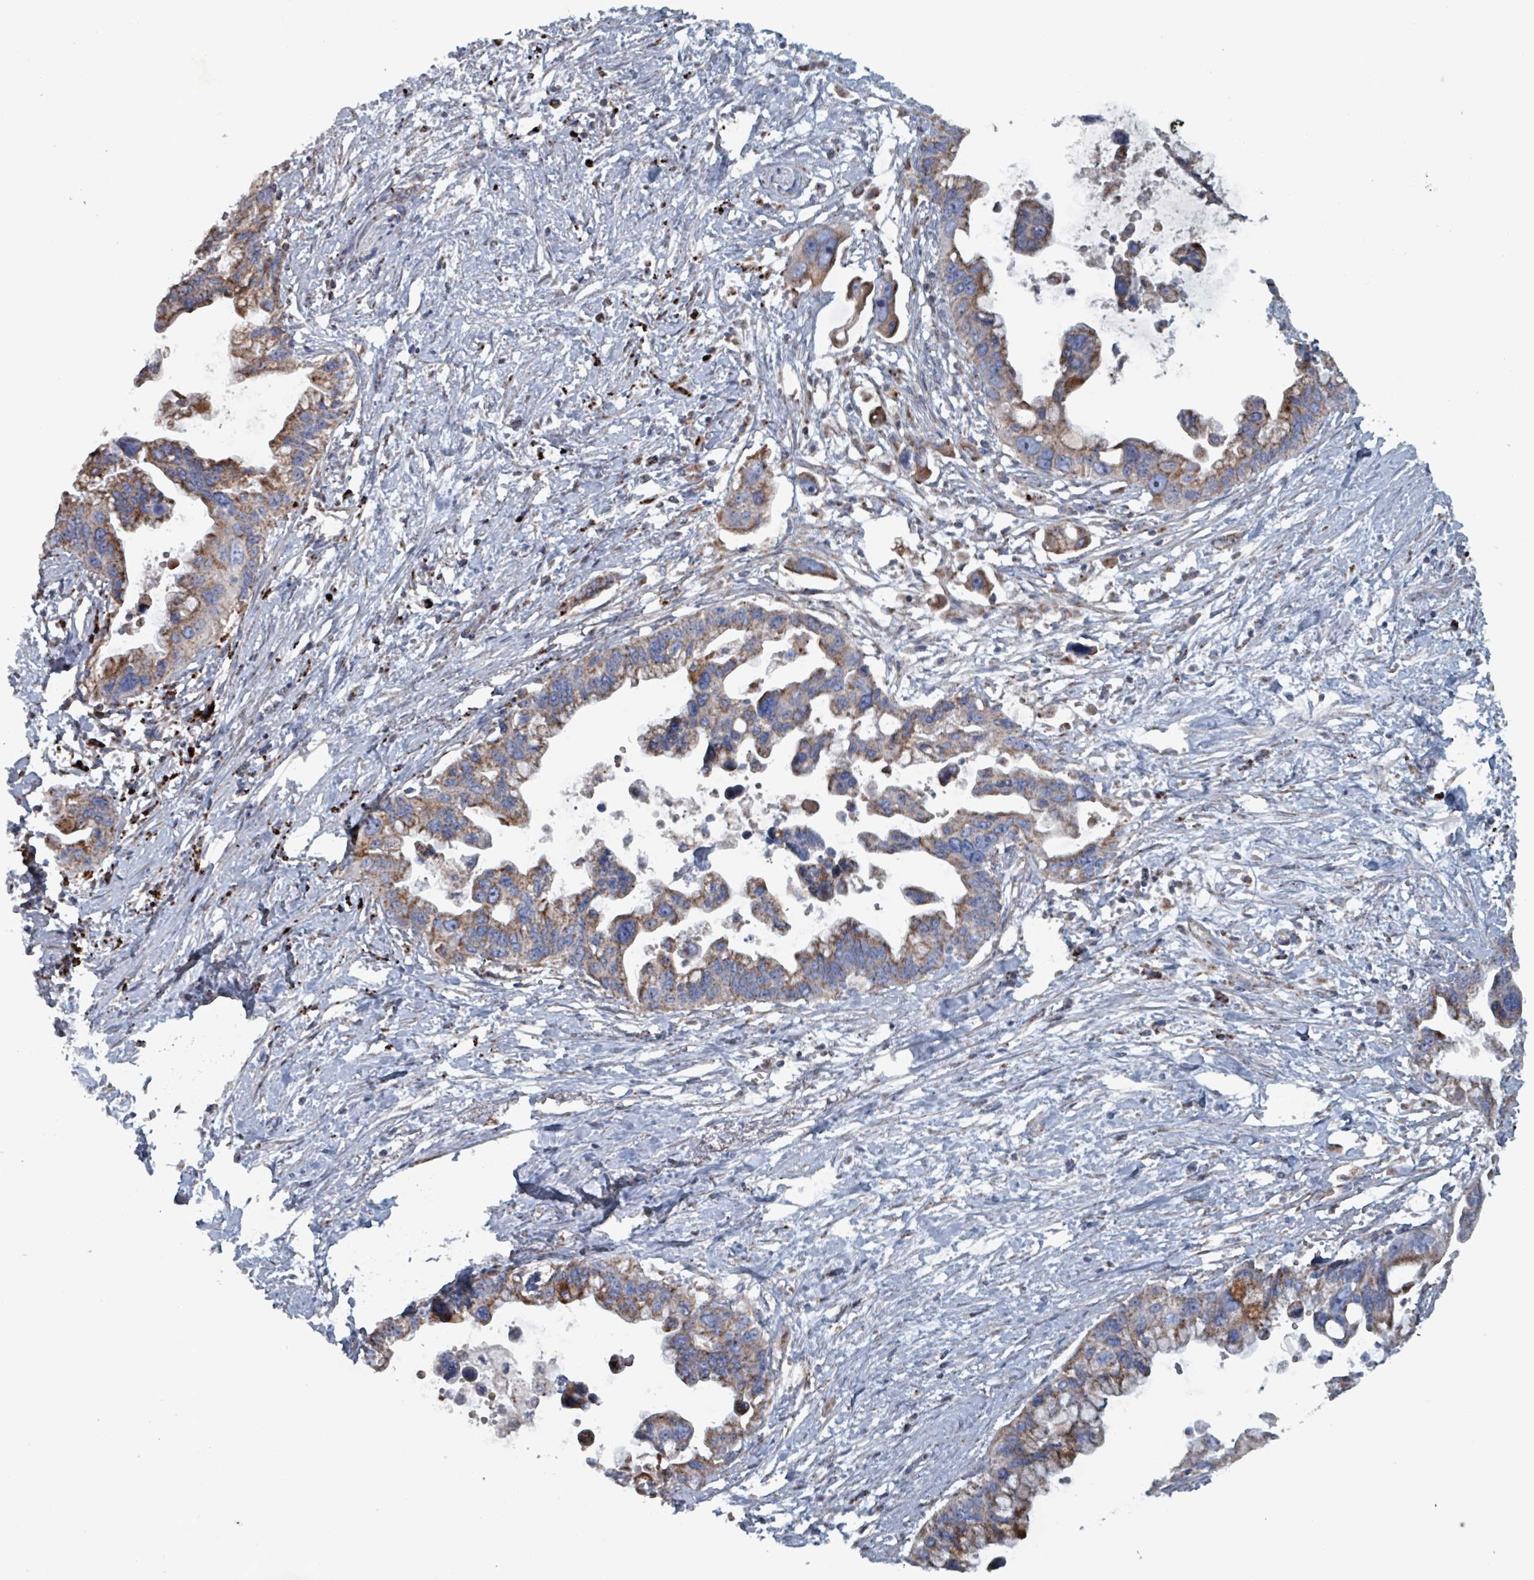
{"staining": {"intensity": "moderate", "quantity": ">75%", "location": "cytoplasmic/membranous"}, "tissue": "pancreatic cancer", "cell_type": "Tumor cells", "image_type": "cancer", "snomed": [{"axis": "morphology", "description": "Adenocarcinoma, NOS"}, {"axis": "topography", "description": "Pancreas"}], "caption": "Immunohistochemical staining of pancreatic cancer displays medium levels of moderate cytoplasmic/membranous protein expression in about >75% of tumor cells.", "gene": "ABHD18", "patient": {"sex": "female", "age": 83}}